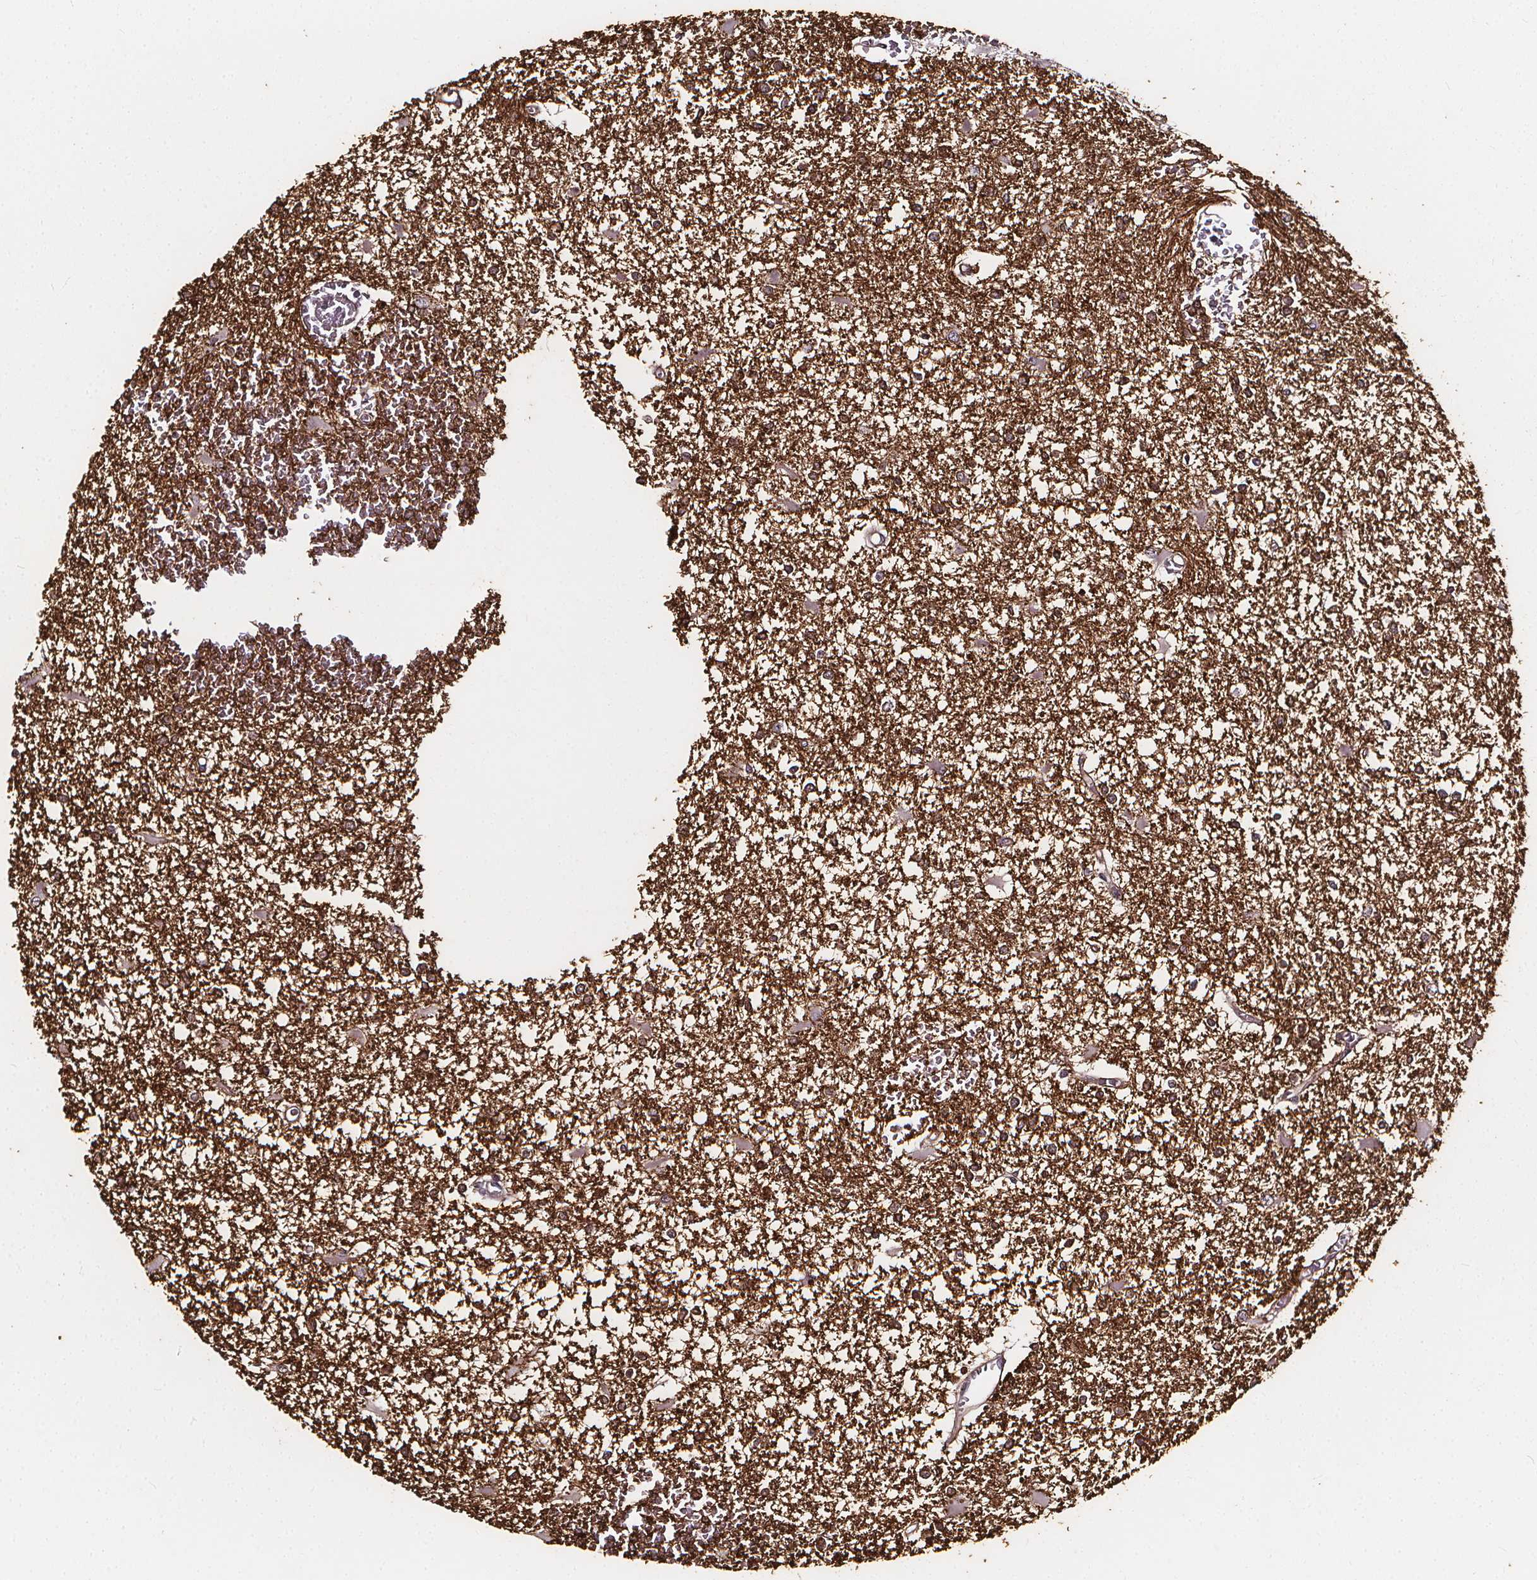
{"staining": {"intensity": "negative", "quantity": "none", "location": "none"}, "tissue": "glioma", "cell_type": "Tumor cells", "image_type": "cancer", "snomed": [{"axis": "morphology", "description": "Glioma, malignant, High grade"}, {"axis": "topography", "description": "Cerebral cortex"}], "caption": "Immunohistochemical staining of human glioma displays no significant expression in tumor cells. The staining was performed using DAB (3,3'-diaminobenzidine) to visualize the protein expression in brown, while the nuclei were stained in blue with hematoxylin (Magnification: 20x).", "gene": "DDIT3", "patient": {"sex": "male", "age": 79}}